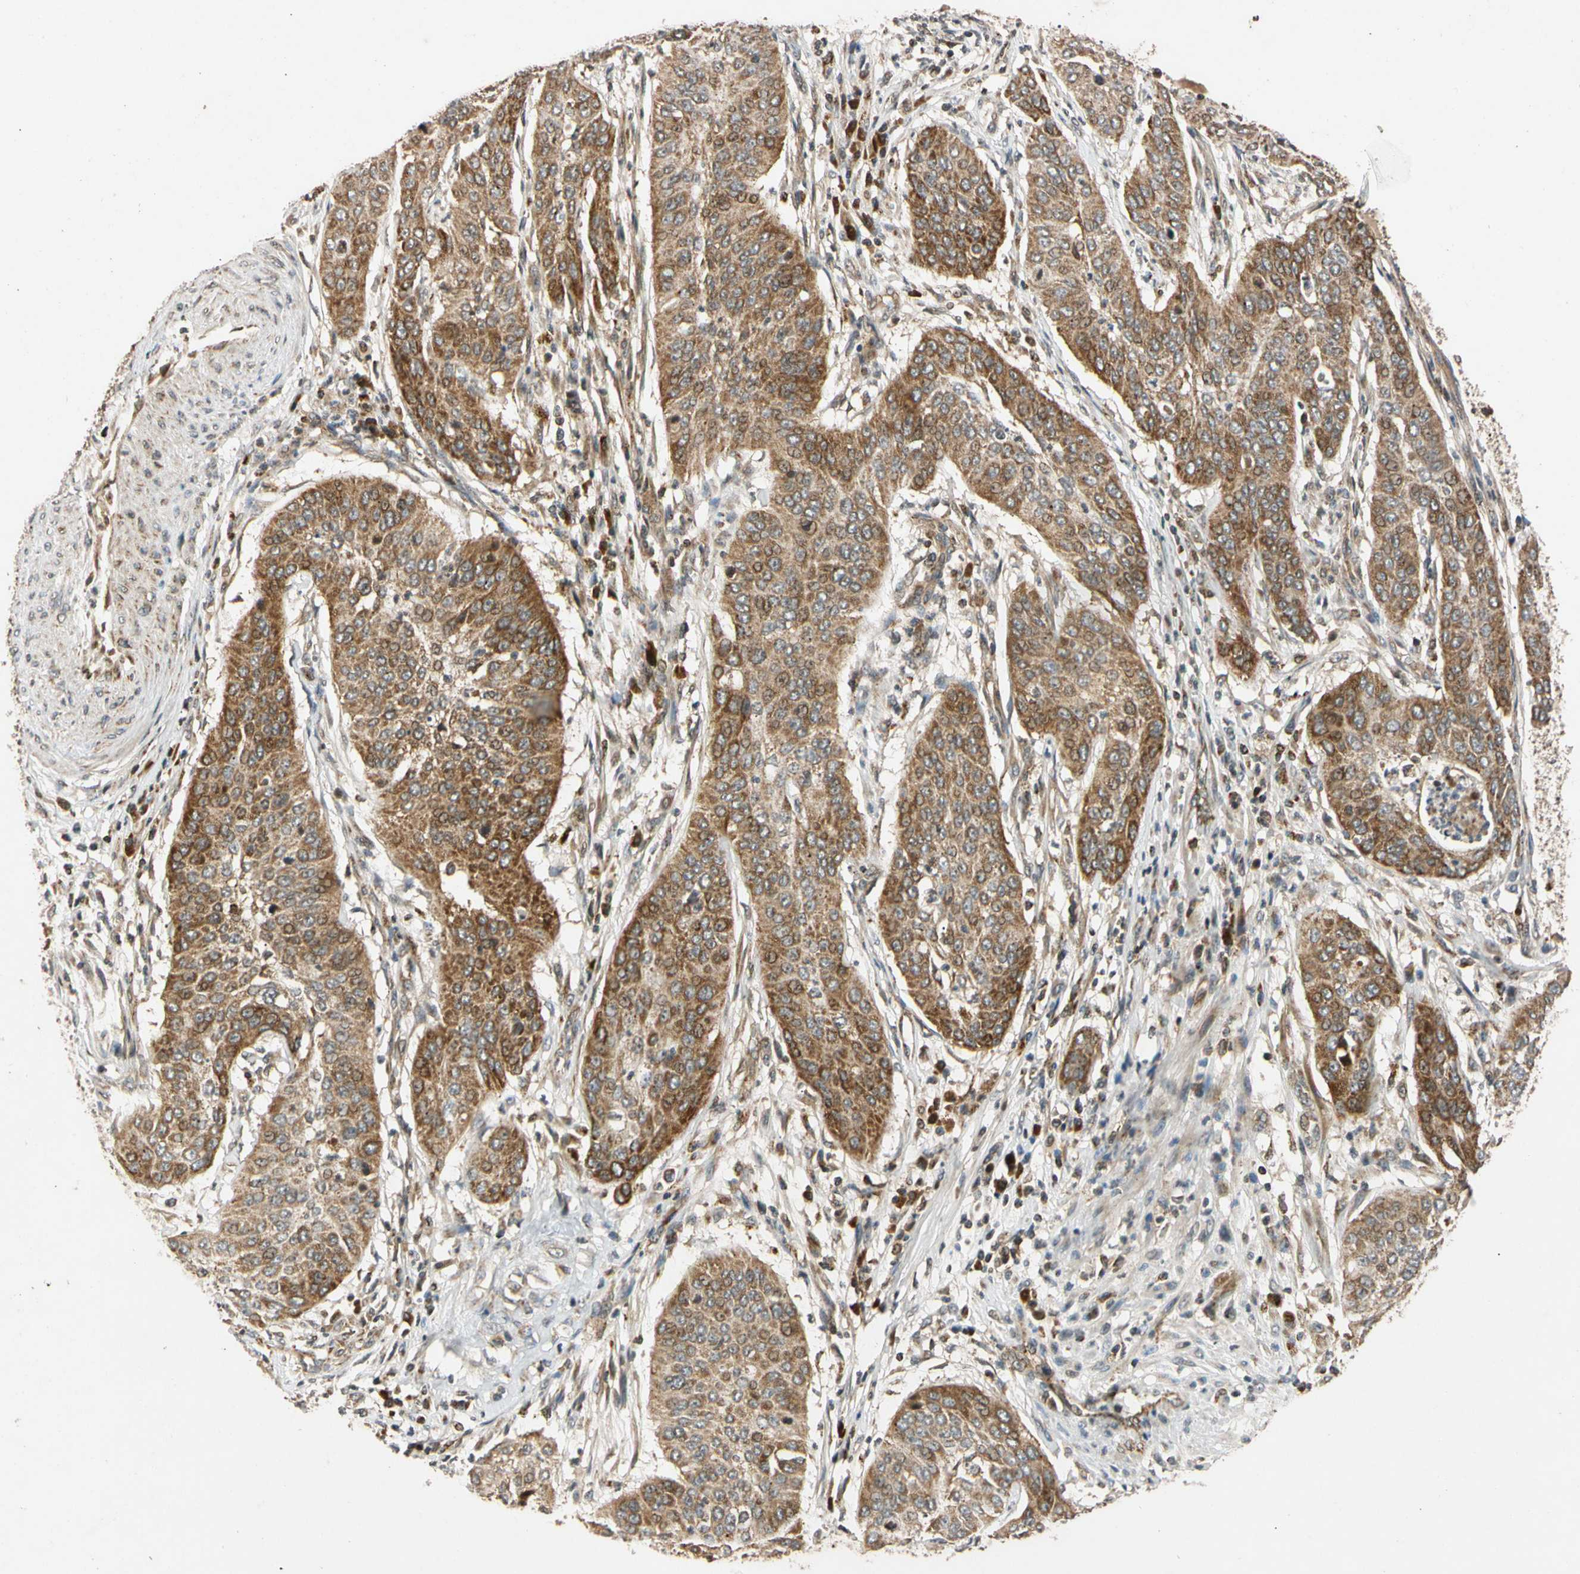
{"staining": {"intensity": "strong", "quantity": ">75%", "location": "cytoplasmic/membranous"}, "tissue": "cervical cancer", "cell_type": "Tumor cells", "image_type": "cancer", "snomed": [{"axis": "morphology", "description": "Normal tissue, NOS"}, {"axis": "morphology", "description": "Squamous cell carcinoma, NOS"}, {"axis": "topography", "description": "Cervix"}], "caption": "Strong cytoplasmic/membranous staining for a protein is identified in approximately >75% of tumor cells of cervical cancer using IHC.", "gene": "MRPS22", "patient": {"sex": "female", "age": 39}}